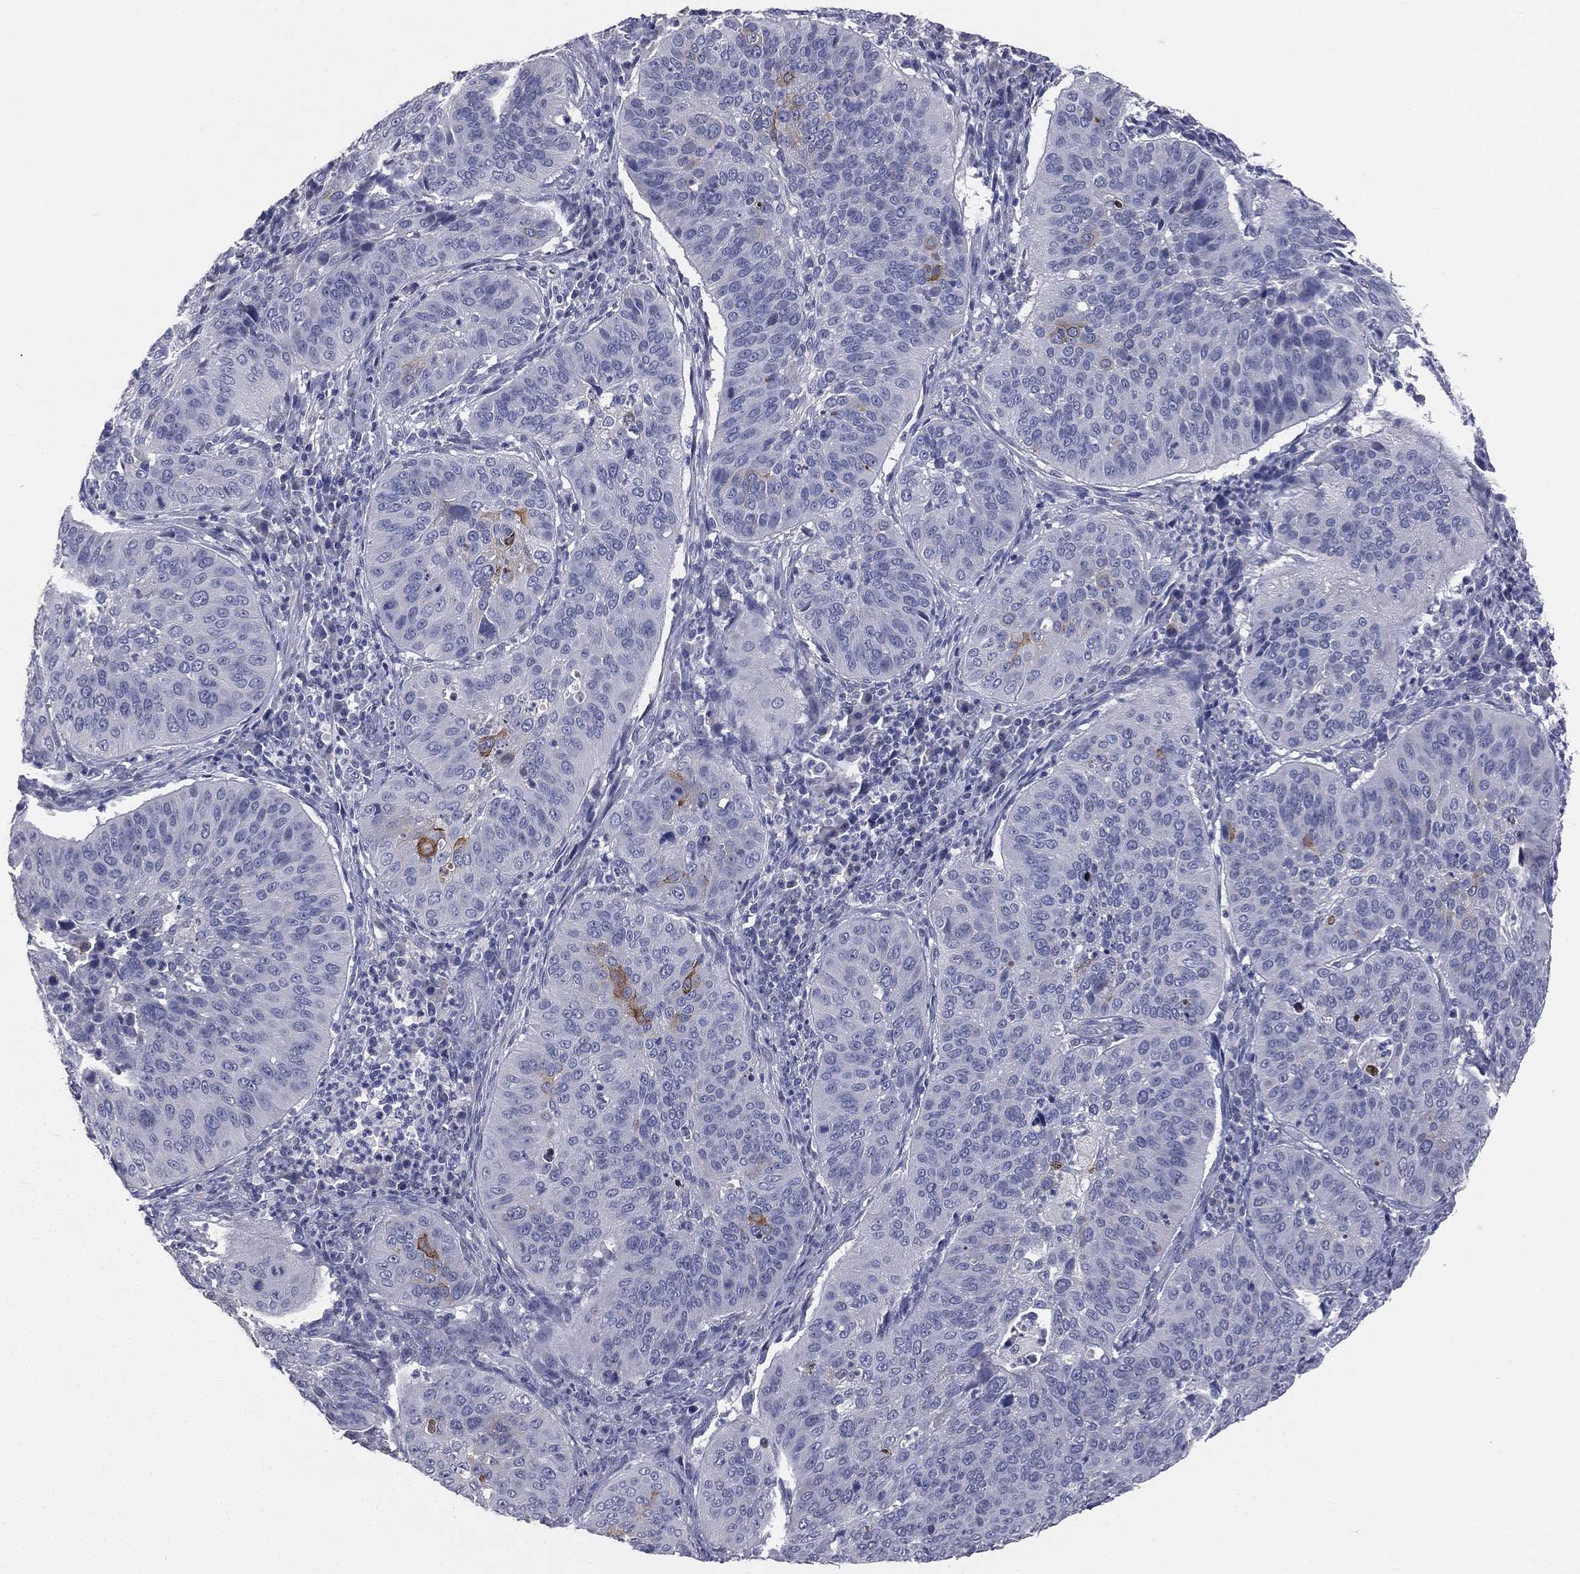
{"staining": {"intensity": "moderate", "quantity": "<25%", "location": "cytoplasmic/membranous"}, "tissue": "cervical cancer", "cell_type": "Tumor cells", "image_type": "cancer", "snomed": [{"axis": "morphology", "description": "Normal tissue, NOS"}, {"axis": "morphology", "description": "Squamous cell carcinoma, NOS"}, {"axis": "topography", "description": "Cervix"}], "caption": "Cervical squamous cell carcinoma stained with immunohistochemistry (IHC) displays moderate cytoplasmic/membranous staining in about <25% of tumor cells.", "gene": "DMKN", "patient": {"sex": "female", "age": 39}}